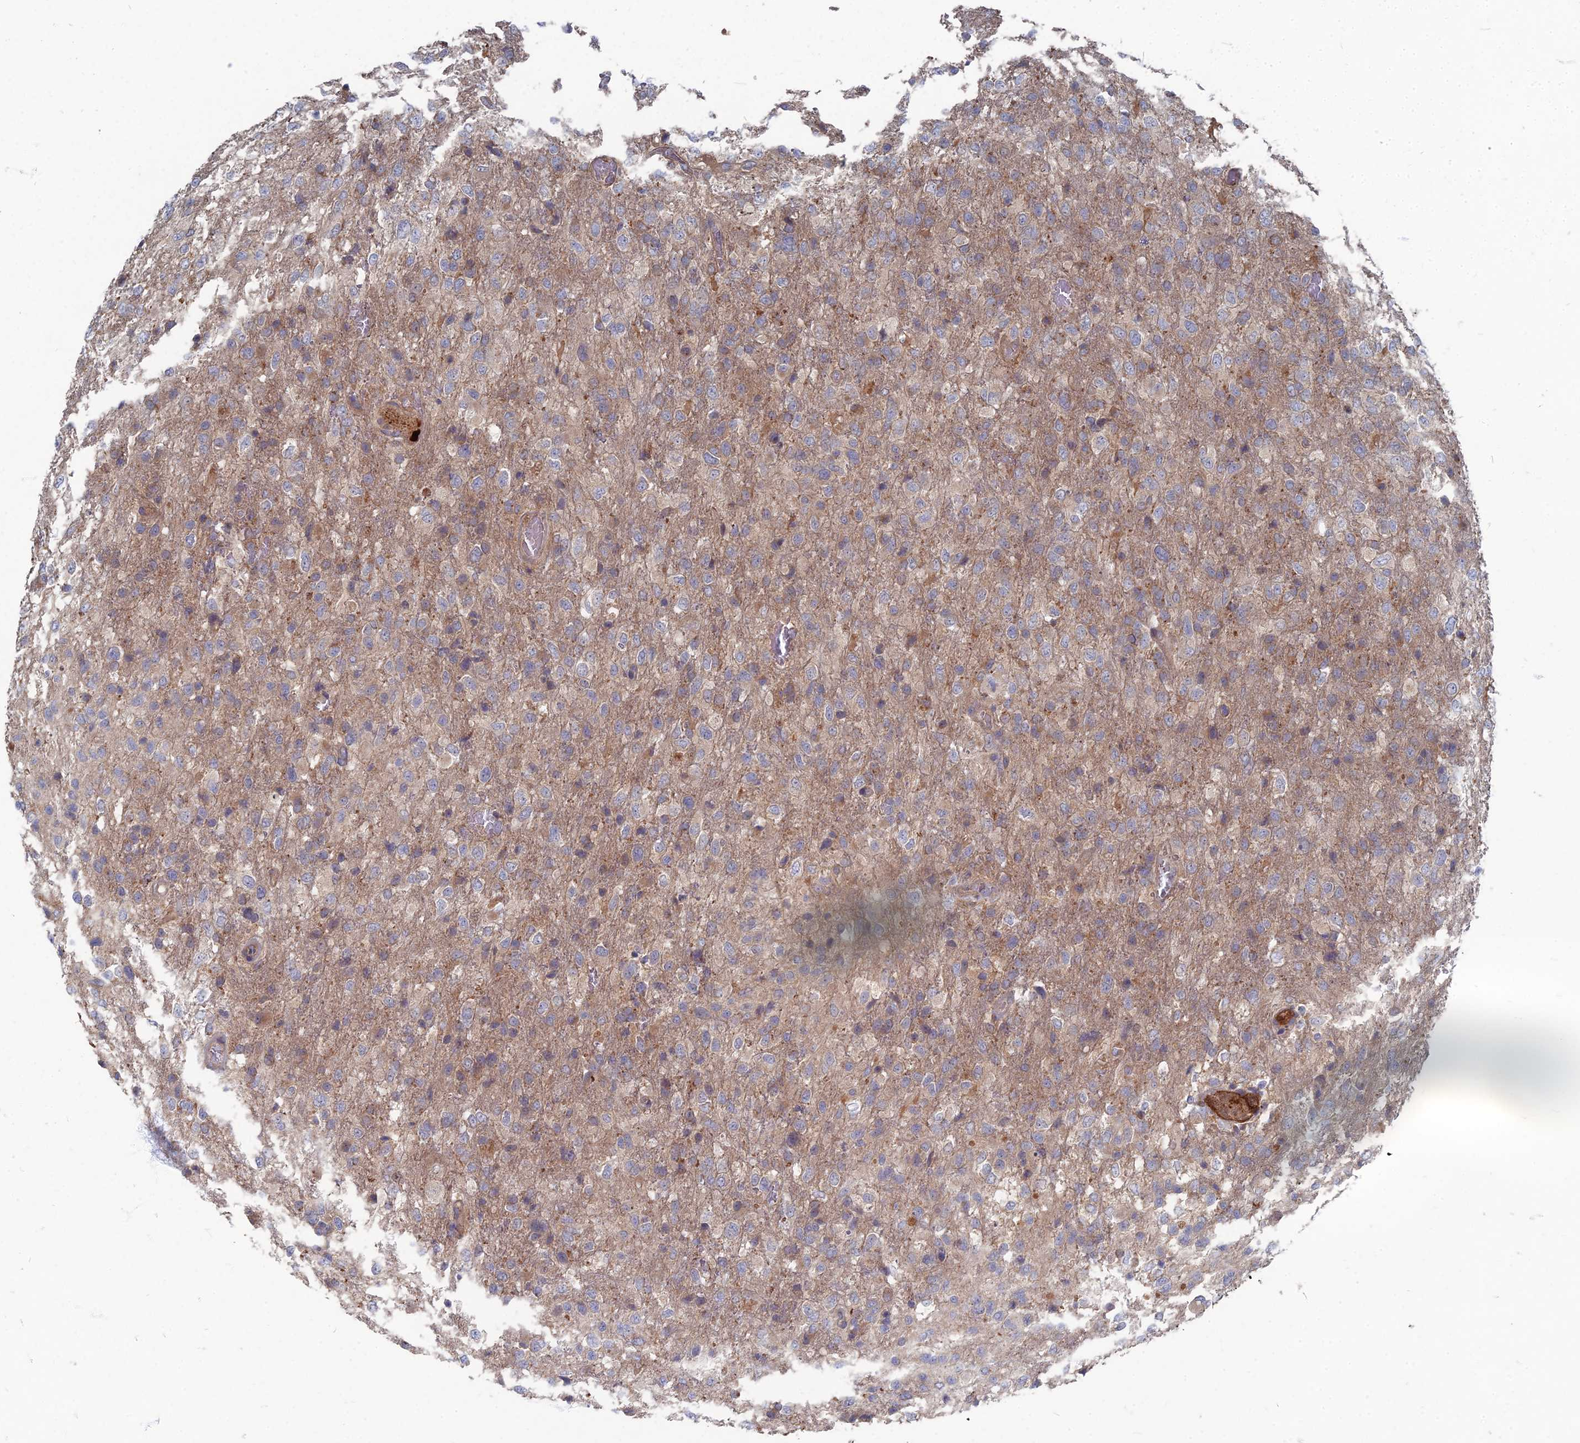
{"staining": {"intensity": "moderate", "quantity": "25%-75%", "location": "cytoplasmic/membranous"}, "tissue": "glioma", "cell_type": "Tumor cells", "image_type": "cancer", "snomed": [{"axis": "morphology", "description": "Glioma, malignant, High grade"}, {"axis": "topography", "description": "Brain"}], "caption": "Immunohistochemical staining of human malignant glioma (high-grade) displays medium levels of moderate cytoplasmic/membranous staining in about 25%-75% of tumor cells.", "gene": "PPCDC", "patient": {"sex": "female", "age": 74}}